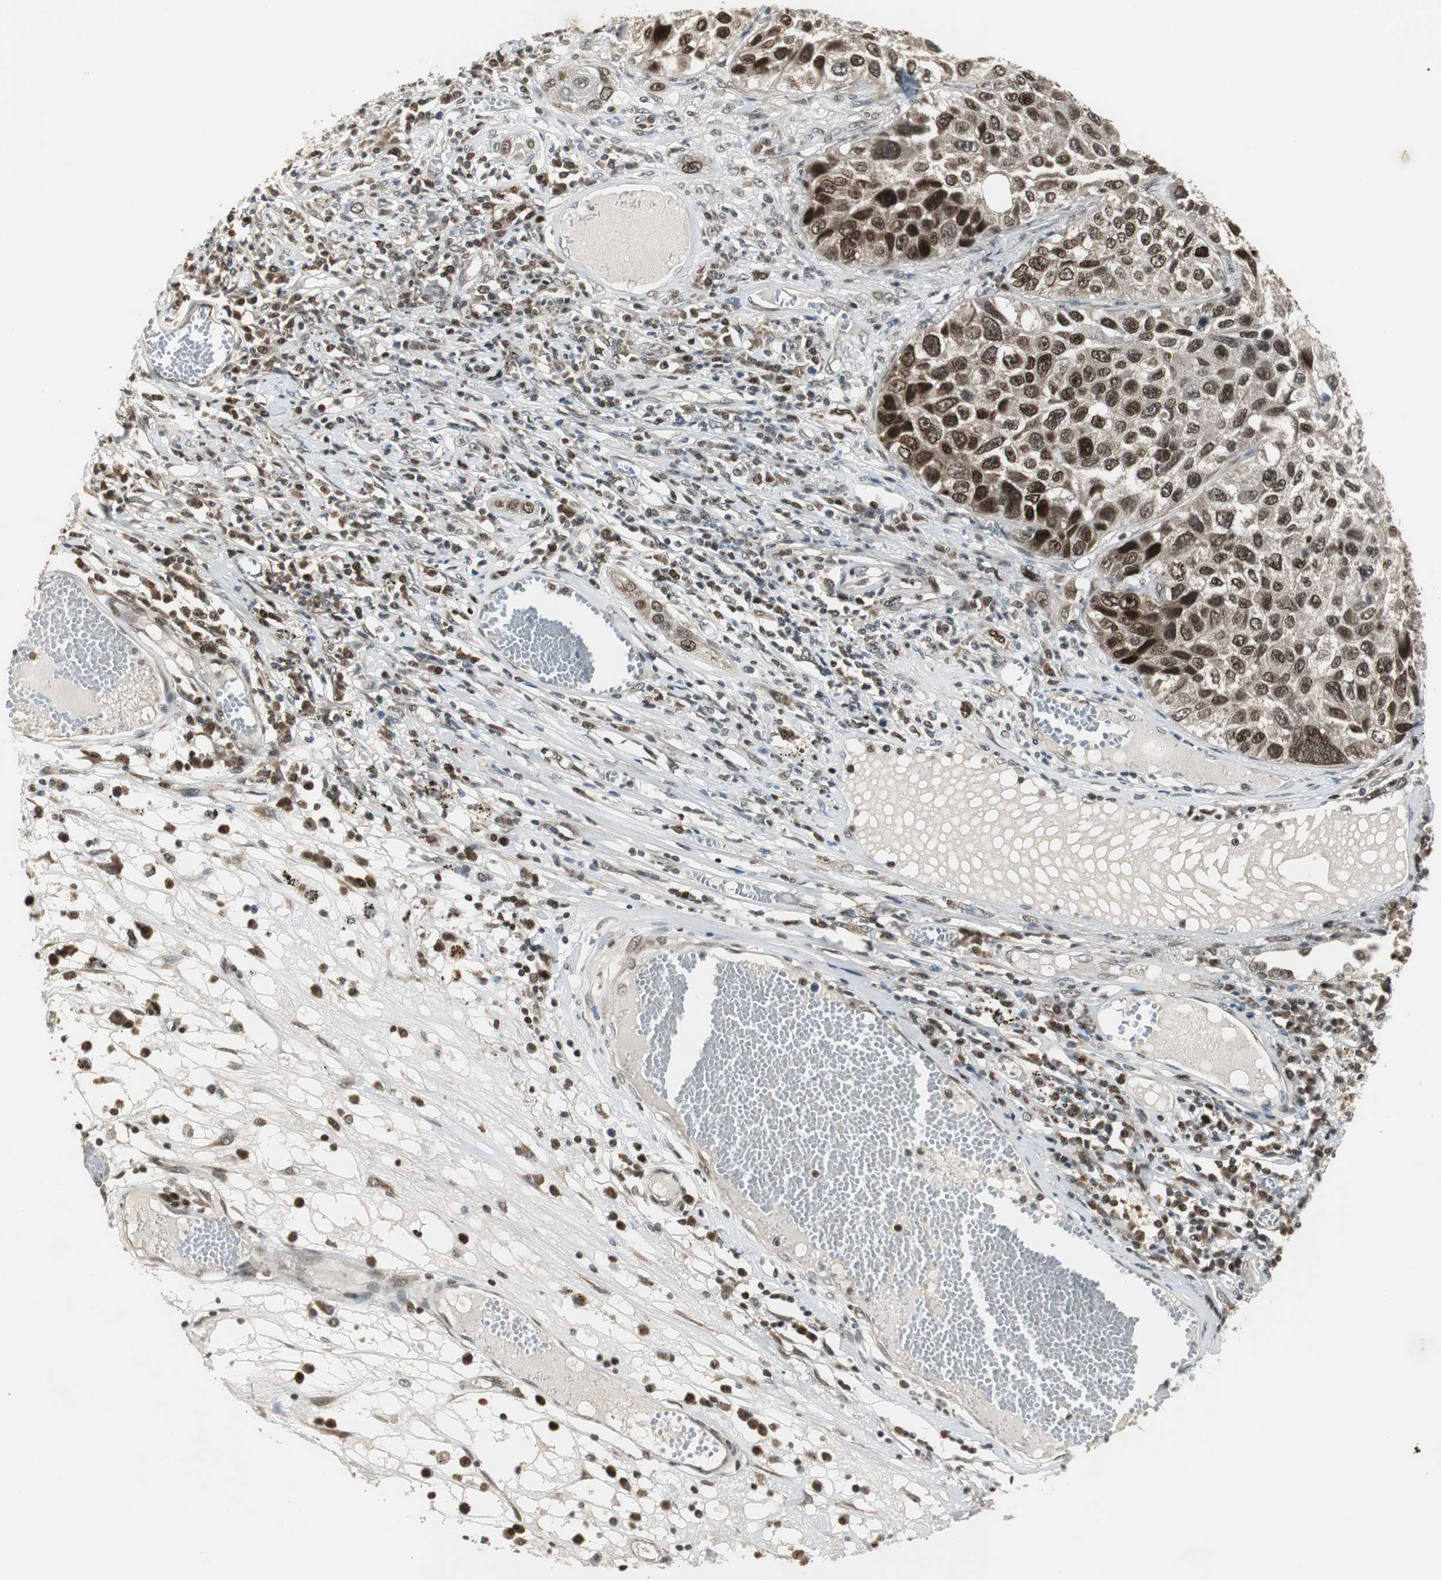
{"staining": {"intensity": "strong", "quantity": ">75%", "location": "cytoplasmic/membranous,nuclear"}, "tissue": "lung cancer", "cell_type": "Tumor cells", "image_type": "cancer", "snomed": [{"axis": "morphology", "description": "Squamous cell carcinoma, NOS"}, {"axis": "topography", "description": "Lung"}], "caption": "Lung cancer stained with IHC exhibits strong cytoplasmic/membranous and nuclear expression in approximately >75% of tumor cells.", "gene": "MPG", "patient": {"sex": "male", "age": 71}}